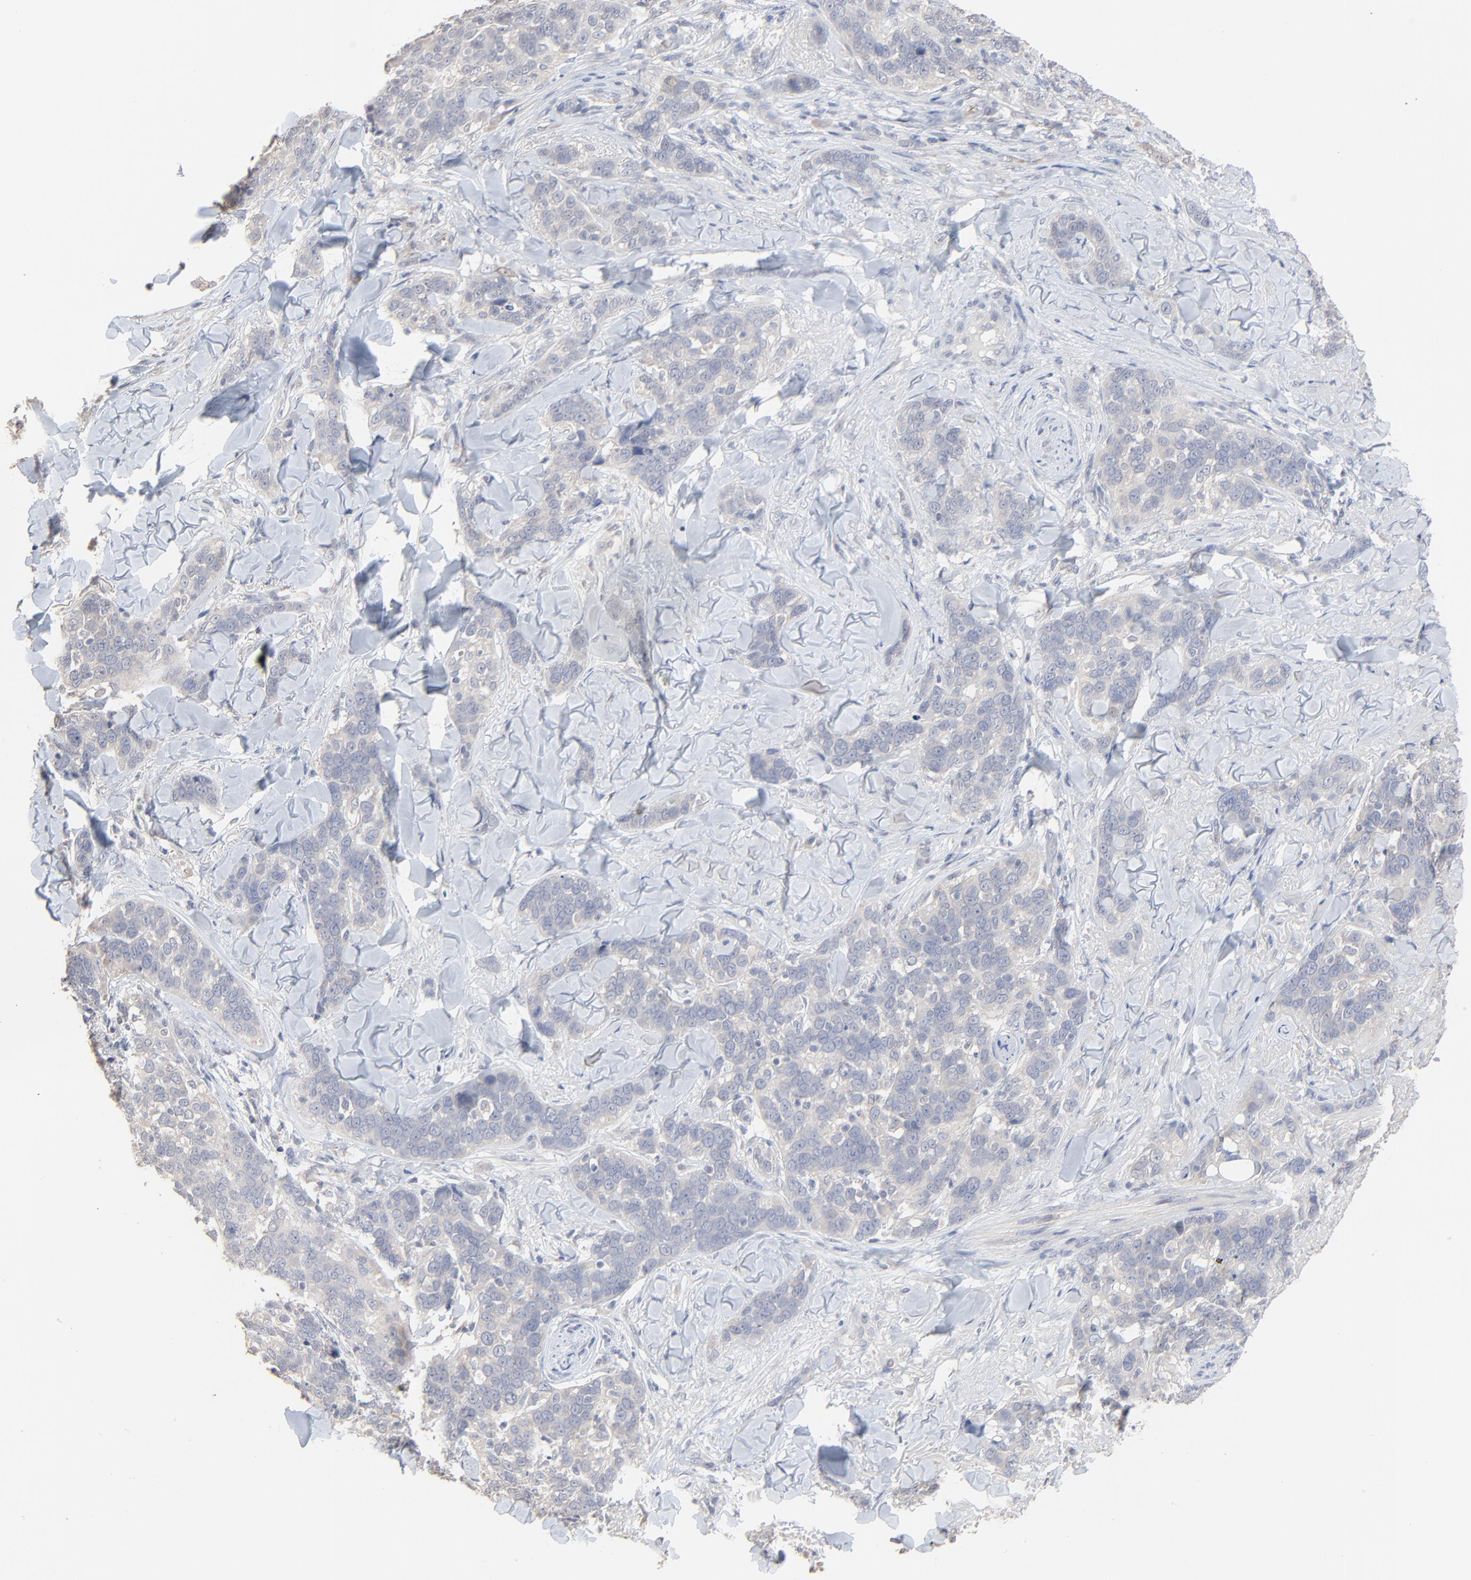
{"staining": {"intensity": "weak", "quantity": ">75%", "location": "cytoplasmic/membranous"}, "tissue": "skin cancer", "cell_type": "Tumor cells", "image_type": "cancer", "snomed": [{"axis": "morphology", "description": "Normal tissue, NOS"}, {"axis": "morphology", "description": "Squamous cell carcinoma, NOS"}, {"axis": "topography", "description": "Skin"}], "caption": "A histopathology image of skin cancer stained for a protein demonstrates weak cytoplasmic/membranous brown staining in tumor cells.", "gene": "FANCB", "patient": {"sex": "female", "age": 83}}